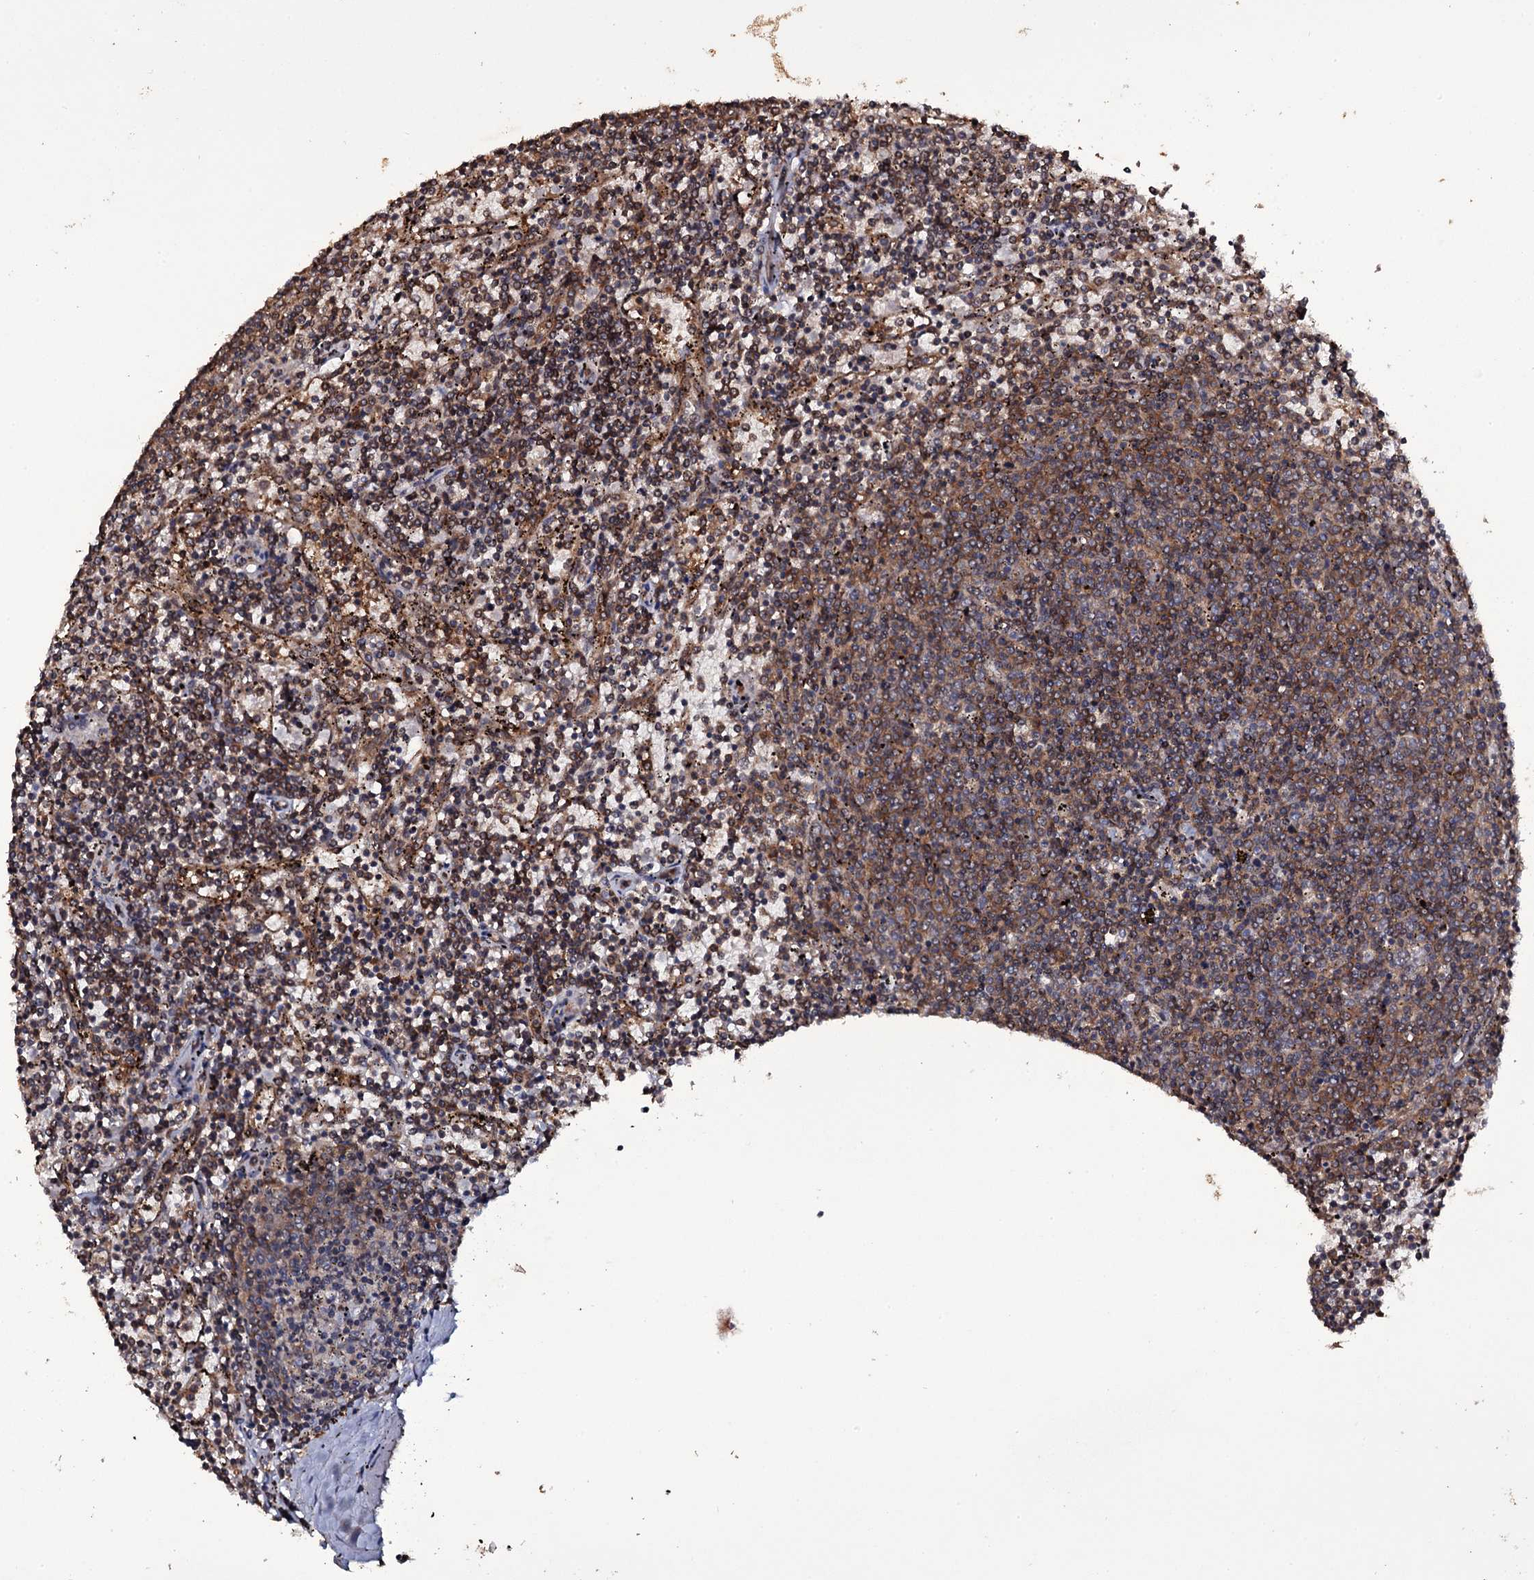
{"staining": {"intensity": "moderate", "quantity": ">75%", "location": "cytoplasmic/membranous"}, "tissue": "lymphoma", "cell_type": "Tumor cells", "image_type": "cancer", "snomed": [{"axis": "morphology", "description": "Malignant lymphoma, non-Hodgkin's type, Low grade"}, {"axis": "topography", "description": "Spleen"}], "caption": "DAB immunohistochemical staining of human lymphoma demonstrates moderate cytoplasmic/membranous protein expression in approximately >75% of tumor cells.", "gene": "TTC23", "patient": {"sex": "female", "age": 50}}